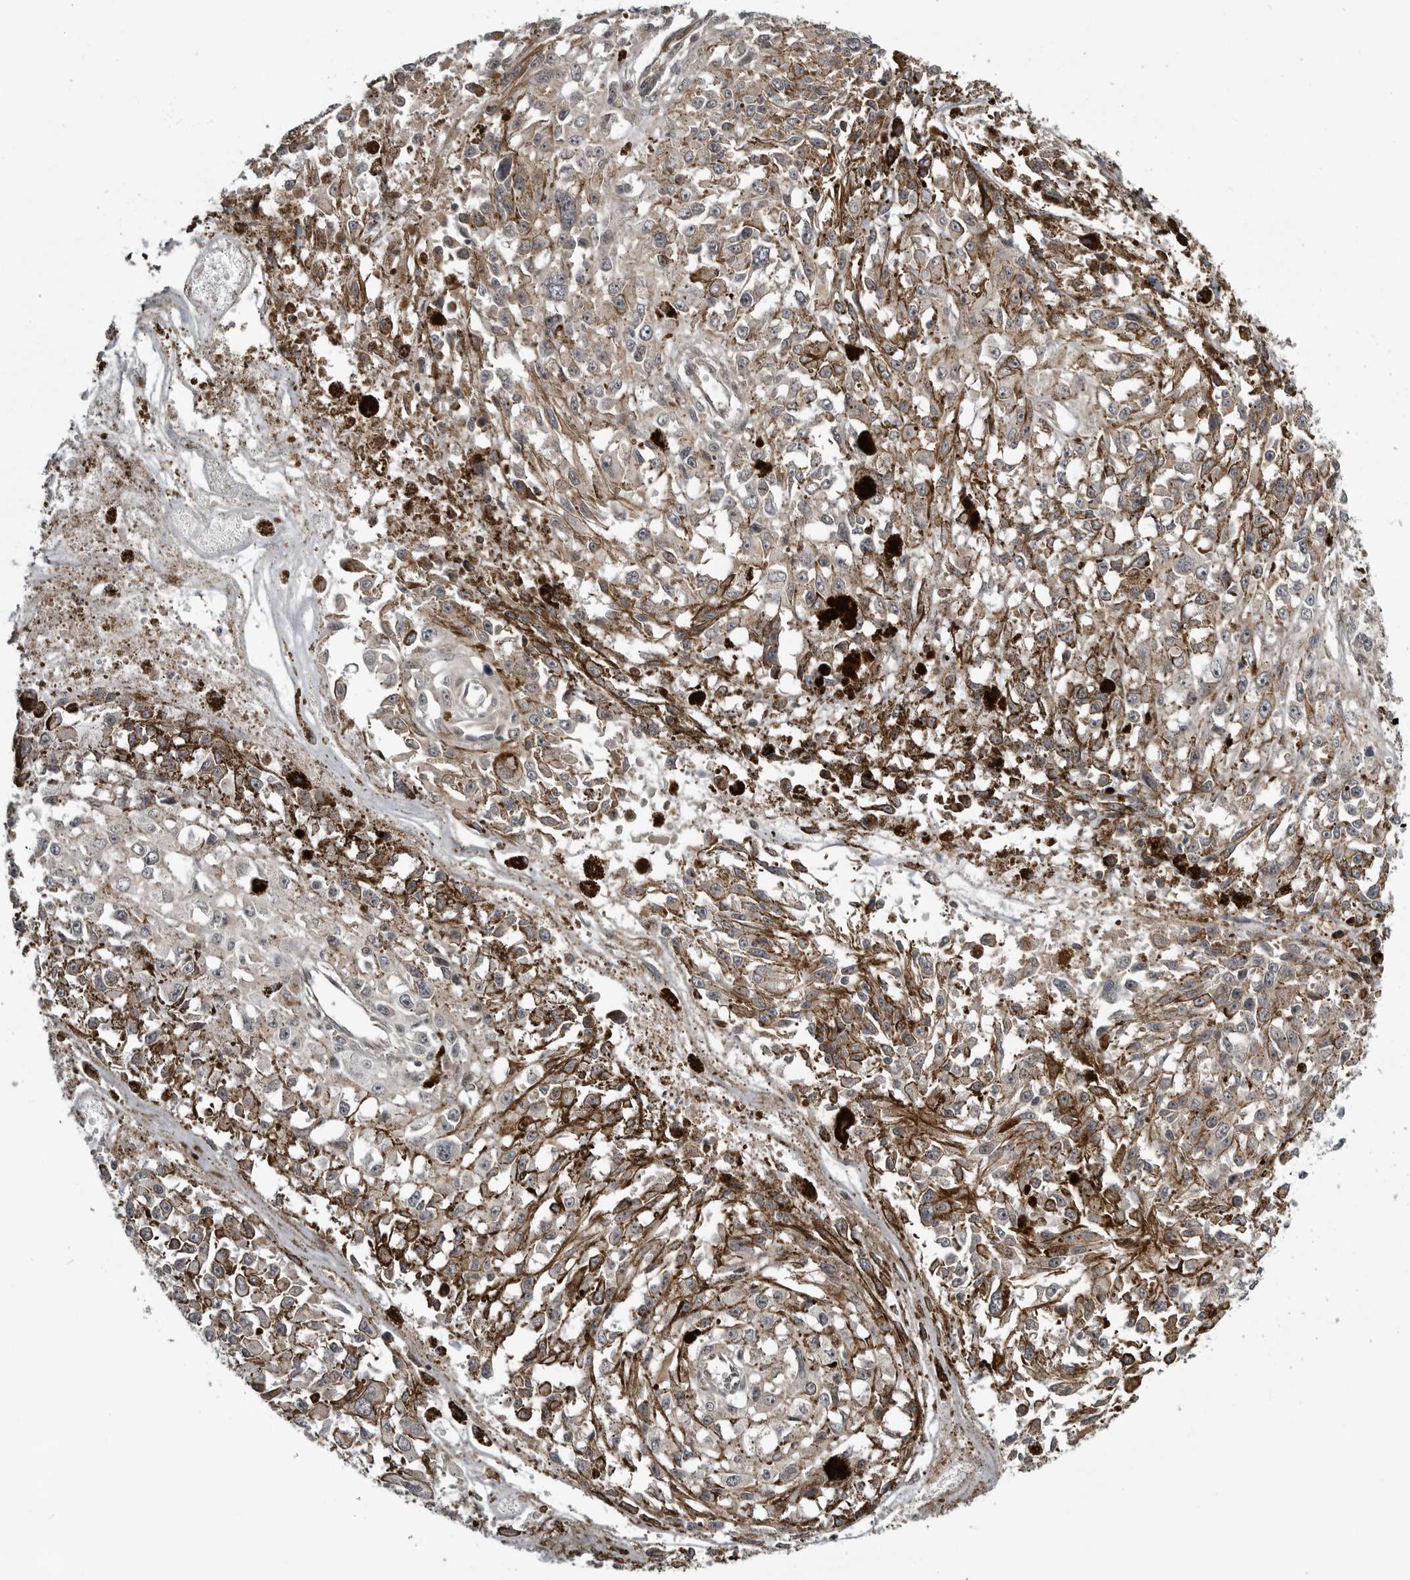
{"staining": {"intensity": "negative", "quantity": "none", "location": "none"}, "tissue": "melanoma", "cell_type": "Tumor cells", "image_type": "cancer", "snomed": [{"axis": "morphology", "description": "Malignant melanoma, Metastatic site"}, {"axis": "topography", "description": "Lymph node"}], "caption": "High magnification brightfield microscopy of malignant melanoma (metastatic site) stained with DAB (brown) and counterstained with hematoxylin (blue): tumor cells show no significant expression.", "gene": "SNX16", "patient": {"sex": "male", "age": 59}}